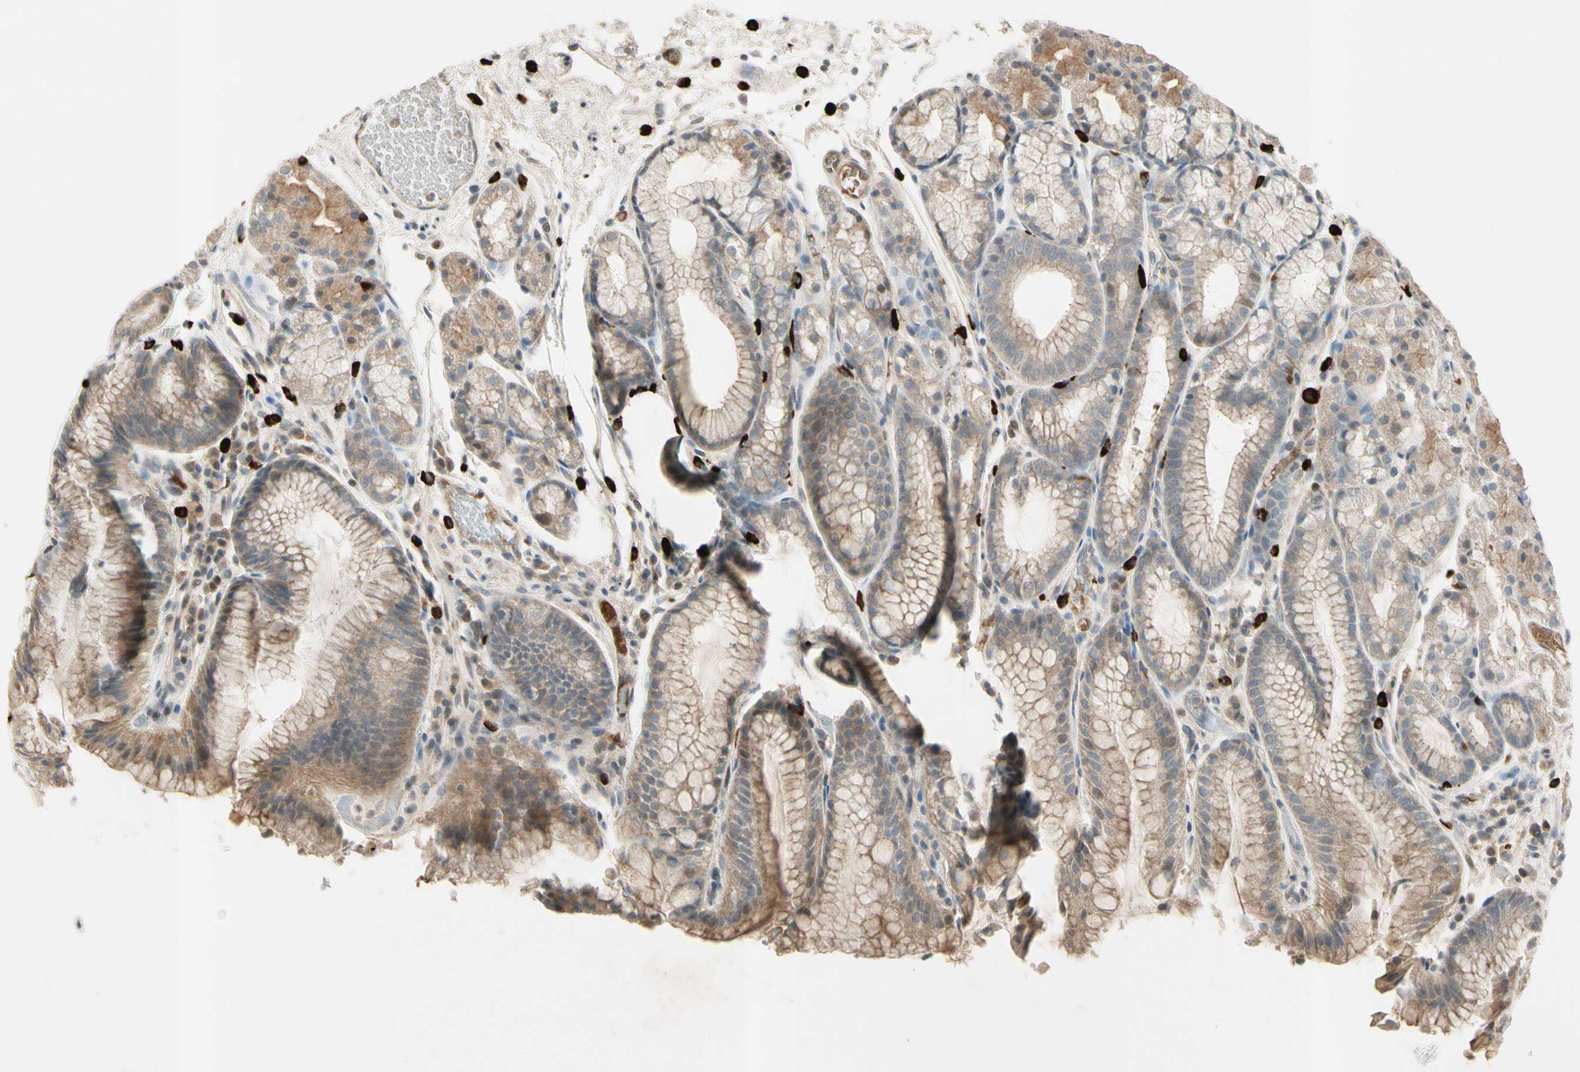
{"staining": {"intensity": "weak", "quantity": ">75%", "location": "cytoplasmic/membranous"}, "tissue": "stomach", "cell_type": "Glandular cells", "image_type": "normal", "snomed": [{"axis": "morphology", "description": "Normal tissue, NOS"}, {"axis": "topography", "description": "Stomach, upper"}], "caption": "Immunohistochemical staining of benign stomach reveals >75% levels of weak cytoplasmic/membranous protein positivity in about >75% of glandular cells.", "gene": "ICAM5", "patient": {"sex": "male", "age": 72}}